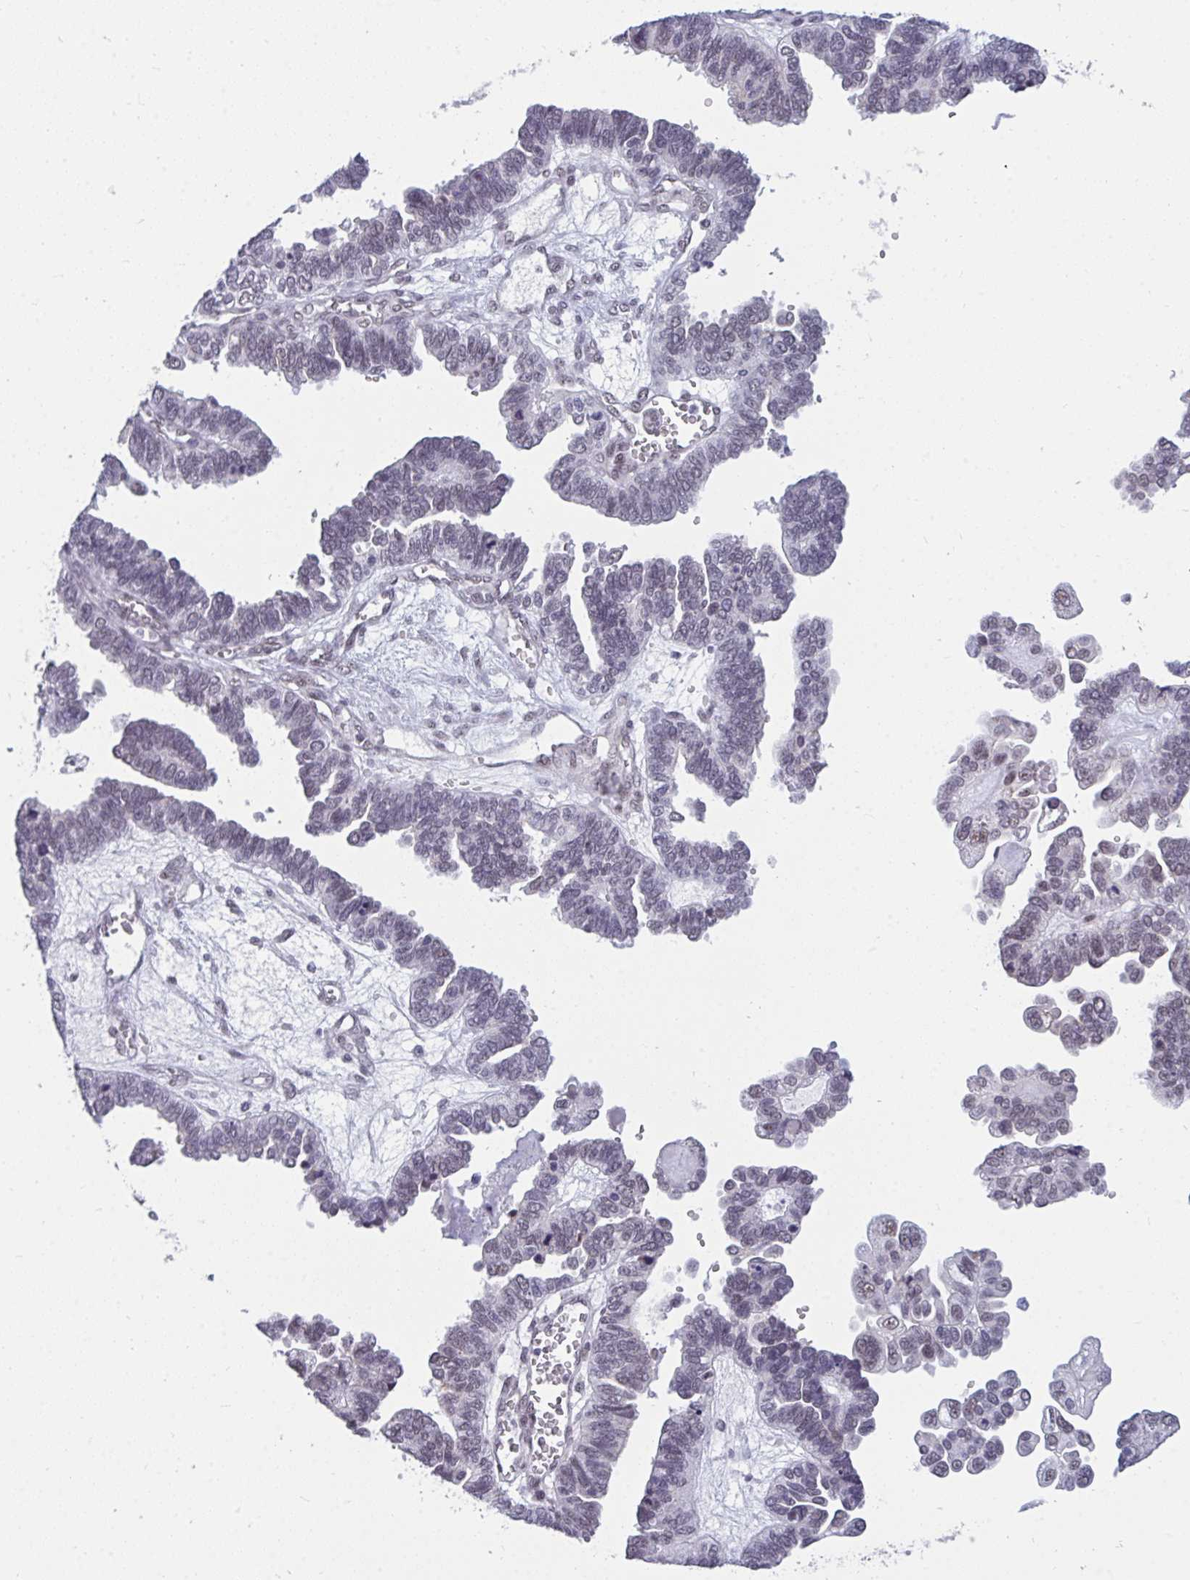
{"staining": {"intensity": "negative", "quantity": "none", "location": "none"}, "tissue": "ovarian cancer", "cell_type": "Tumor cells", "image_type": "cancer", "snomed": [{"axis": "morphology", "description": "Cystadenocarcinoma, serous, NOS"}, {"axis": "topography", "description": "Ovary"}], "caption": "Immunohistochemical staining of ovarian cancer (serous cystadenocarcinoma) demonstrates no significant staining in tumor cells. (DAB (3,3'-diaminobenzidine) IHC with hematoxylin counter stain).", "gene": "PRR14", "patient": {"sex": "female", "age": 51}}